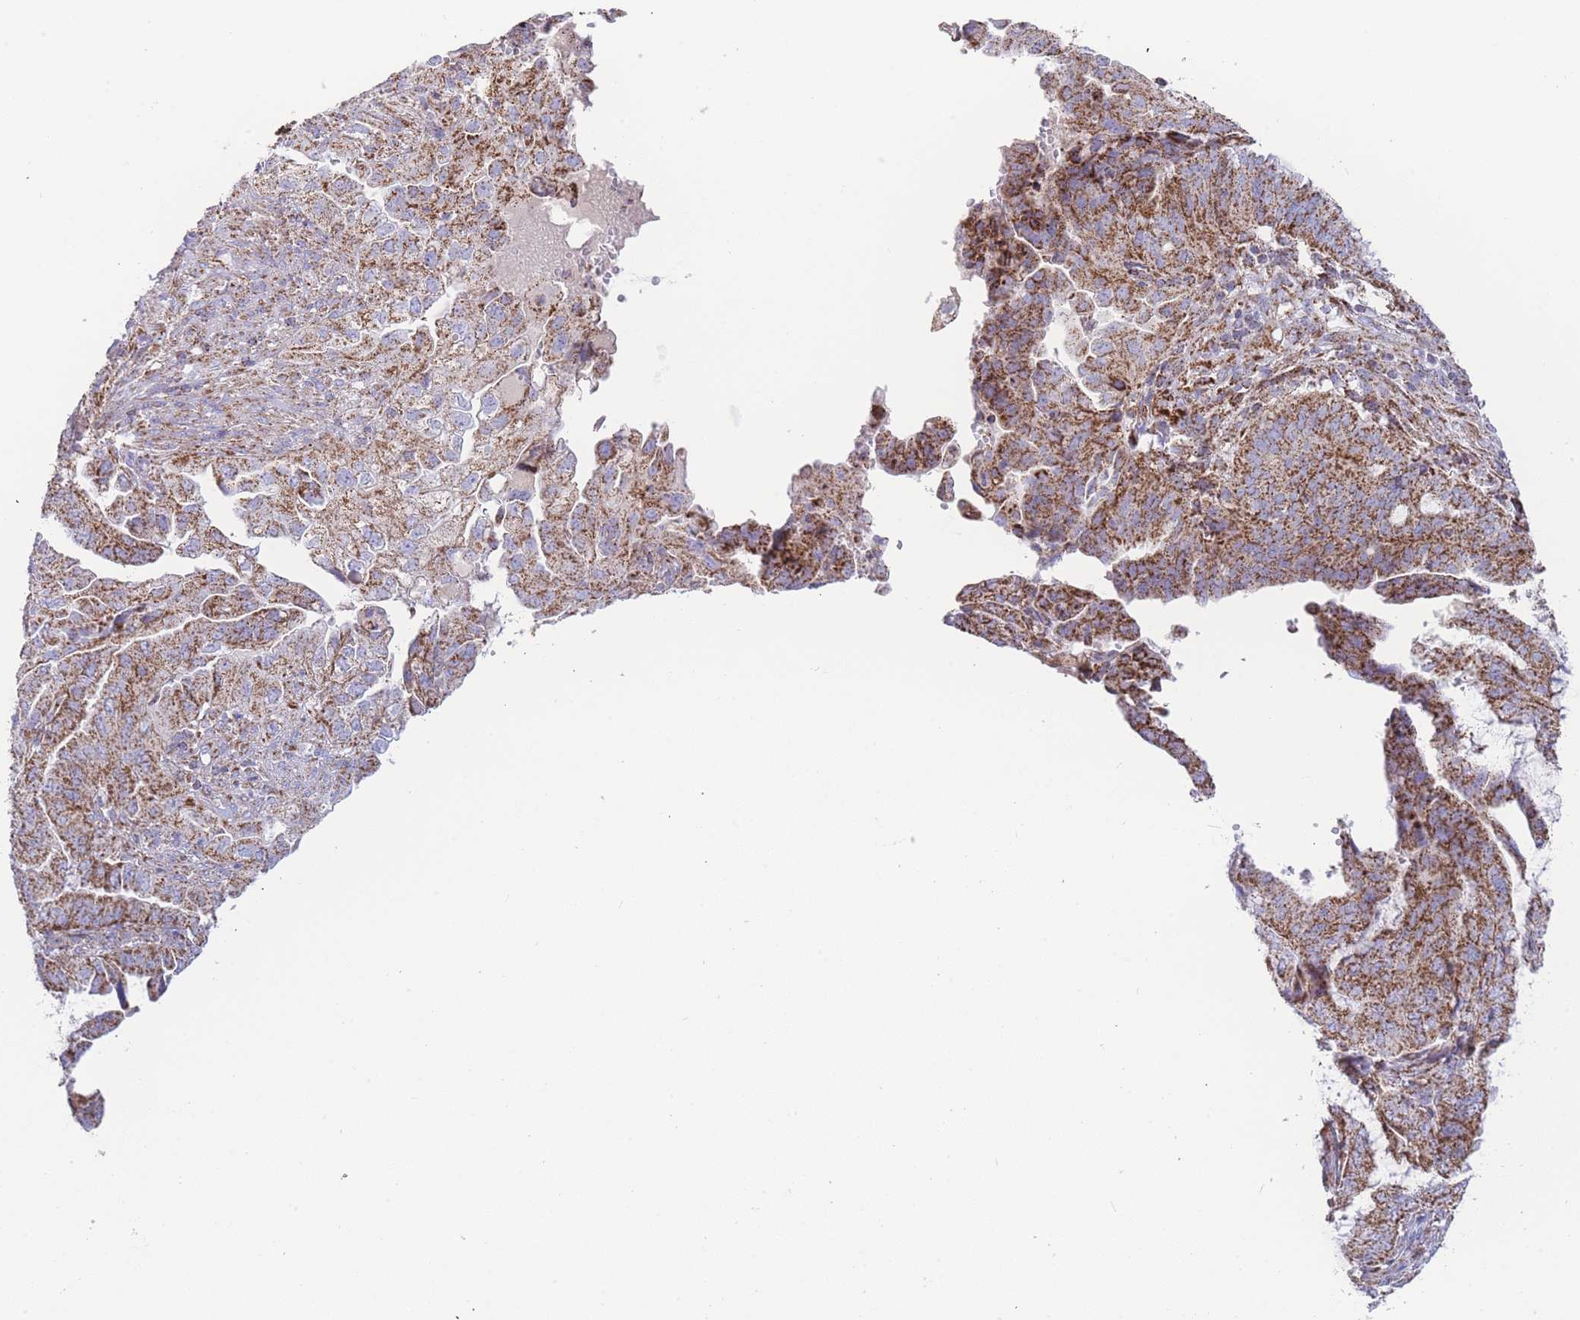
{"staining": {"intensity": "moderate", "quantity": ">75%", "location": "cytoplasmic/membranous"}, "tissue": "endometrial cancer", "cell_type": "Tumor cells", "image_type": "cancer", "snomed": [{"axis": "morphology", "description": "Adenocarcinoma, NOS"}, {"axis": "topography", "description": "Endometrium"}], "caption": "High-power microscopy captured an IHC micrograph of adenocarcinoma (endometrial), revealing moderate cytoplasmic/membranous staining in approximately >75% of tumor cells.", "gene": "GSTM1", "patient": {"sex": "female", "age": 51}}